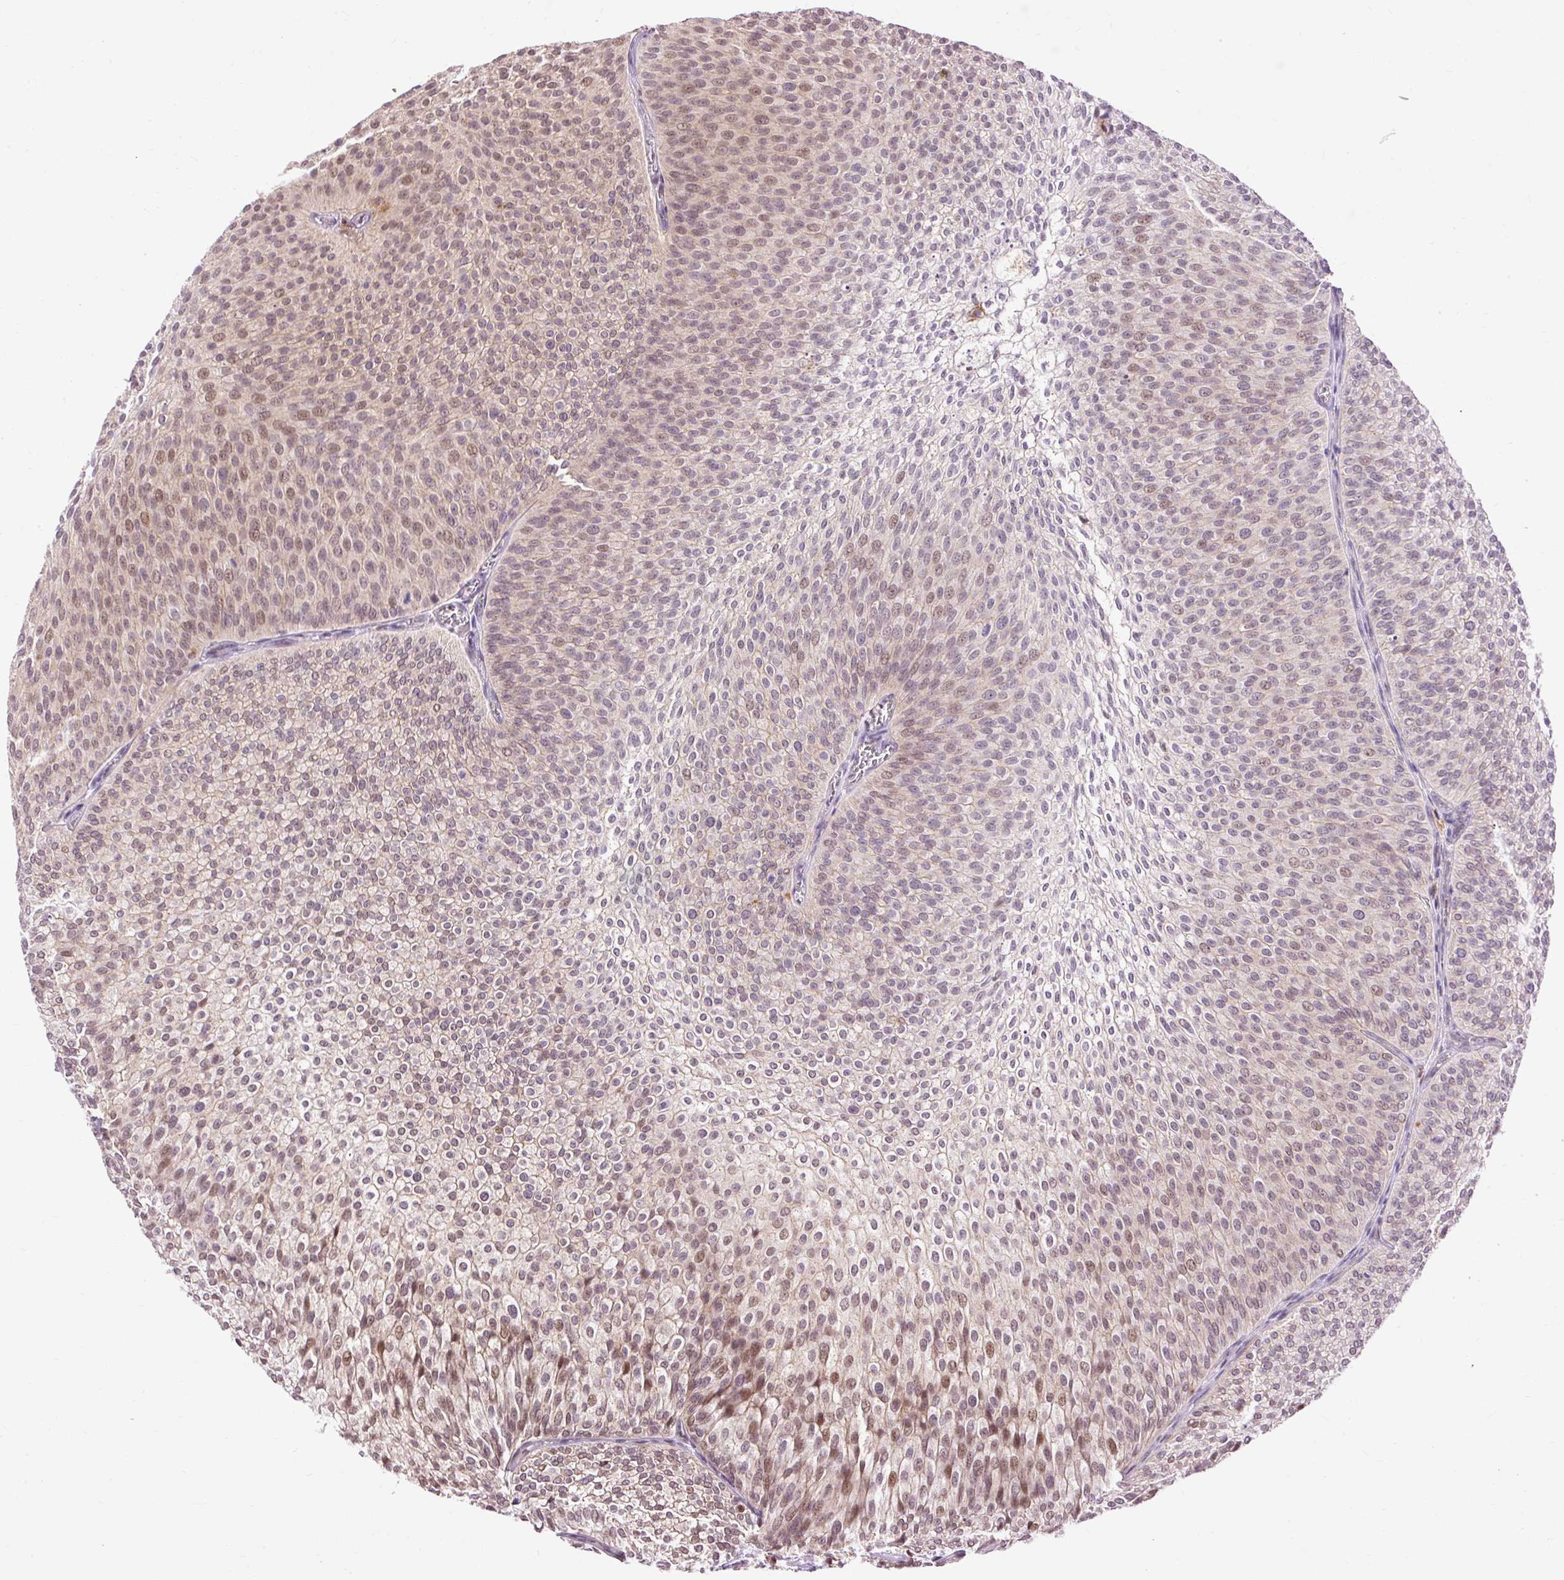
{"staining": {"intensity": "weak", "quantity": "25%-75%", "location": "cytoplasmic/membranous,nuclear"}, "tissue": "urothelial cancer", "cell_type": "Tumor cells", "image_type": "cancer", "snomed": [{"axis": "morphology", "description": "Urothelial carcinoma, Low grade"}, {"axis": "topography", "description": "Urinary bladder"}], "caption": "Human urothelial carcinoma (low-grade) stained with a protein marker shows weak staining in tumor cells.", "gene": "LY86", "patient": {"sex": "male", "age": 91}}